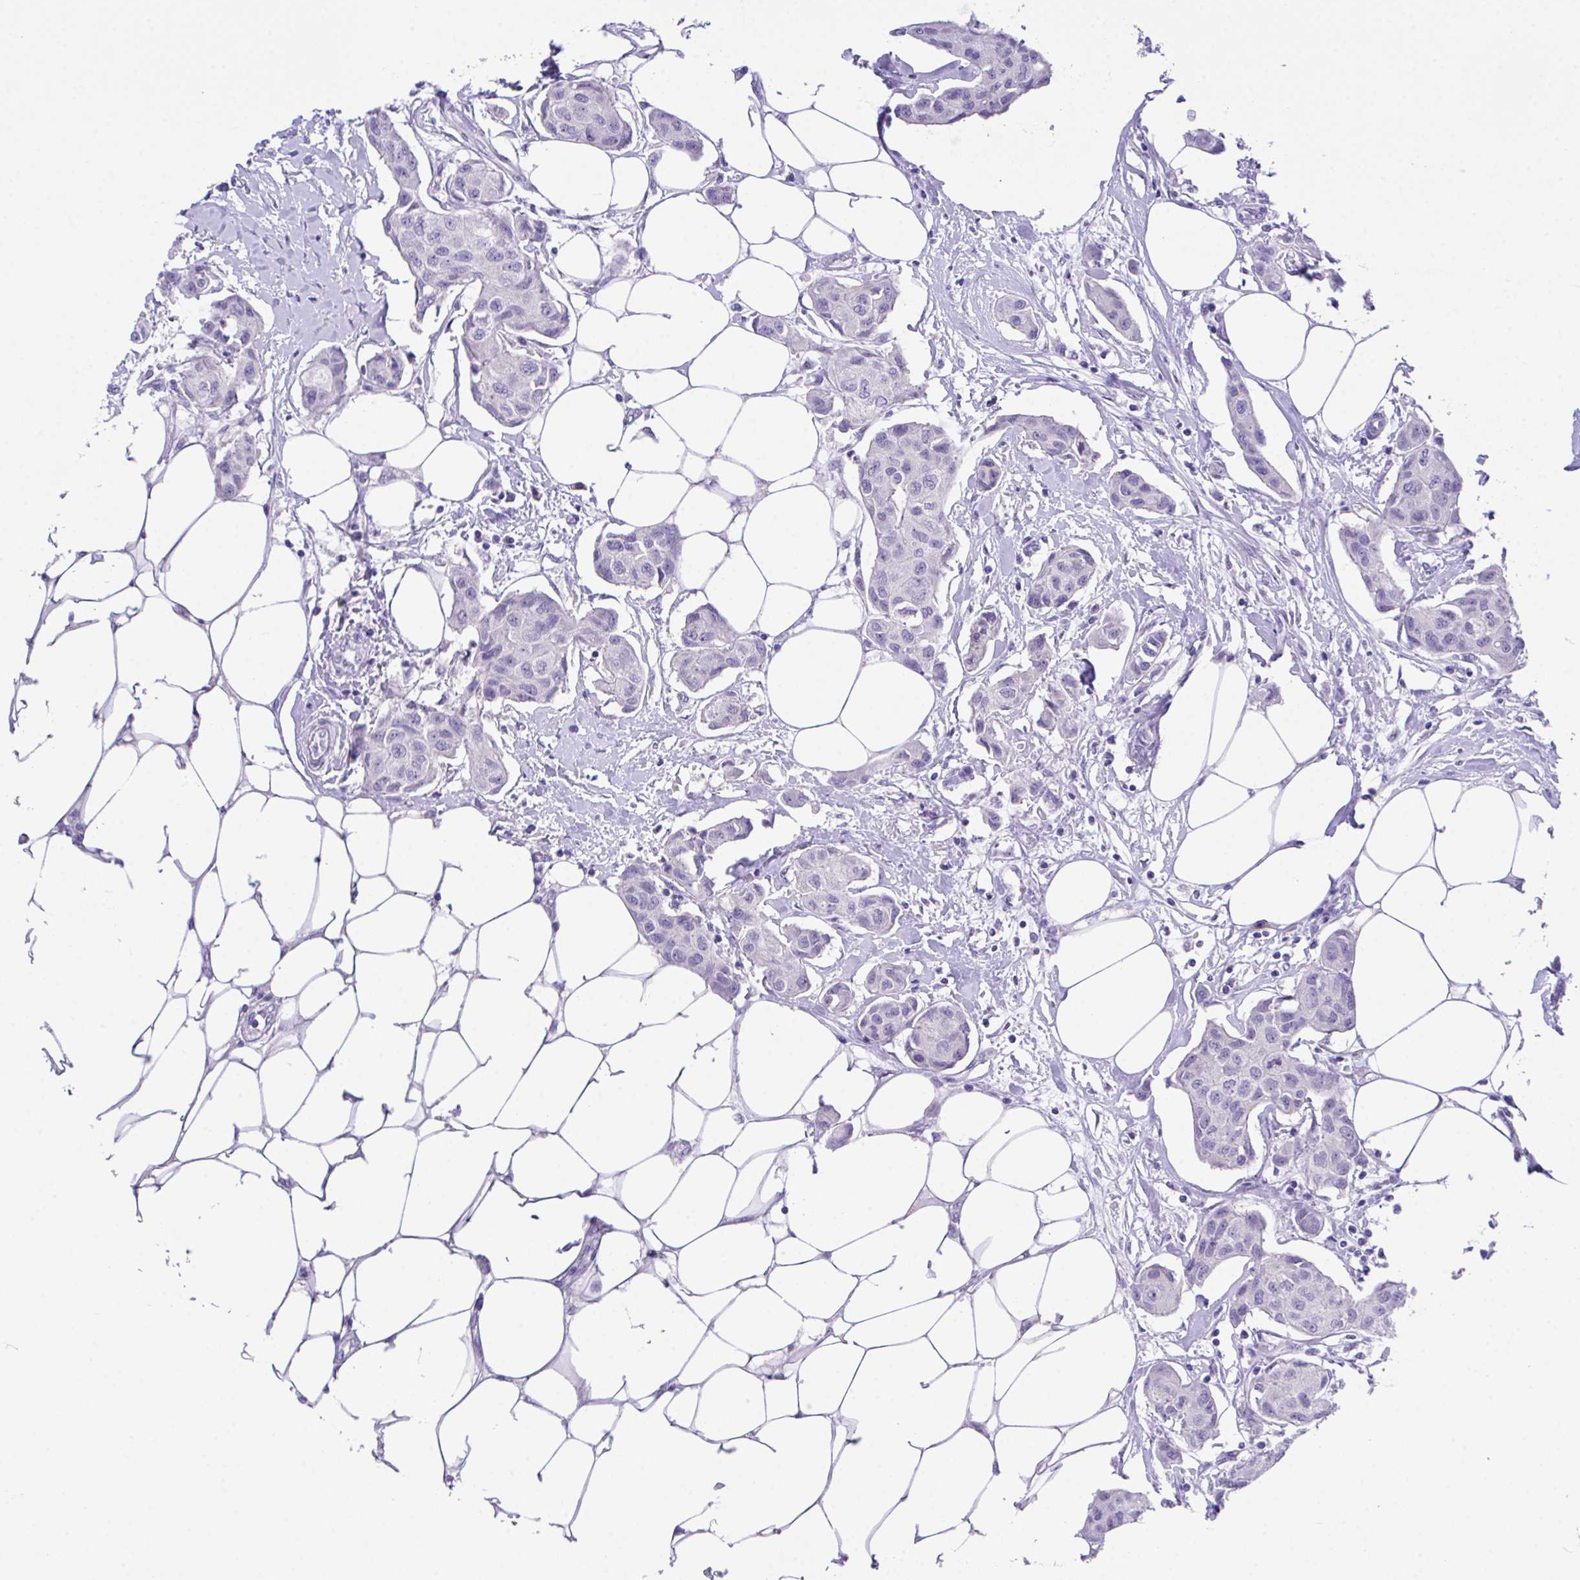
{"staining": {"intensity": "negative", "quantity": "none", "location": "none"}, "tissue": "breast cancer", "cell_type": "Tumor cells", "image_type": "cancer", "snomed": [{"axis": "morphology", "description": "Duct carcinoma"}, {"axis": "topography", "description": "Breast"}, {"axis": "topography", "description": "Lymph node"}], "caption": "Immunohistochemistry (IHC) image of human breast infiltrating ductal carcinoma stained for a protein (brown), which exhibits no expression in tumor cells.", "gene": "HOXB4", "patient": {"sex": "female", "age": 80}}